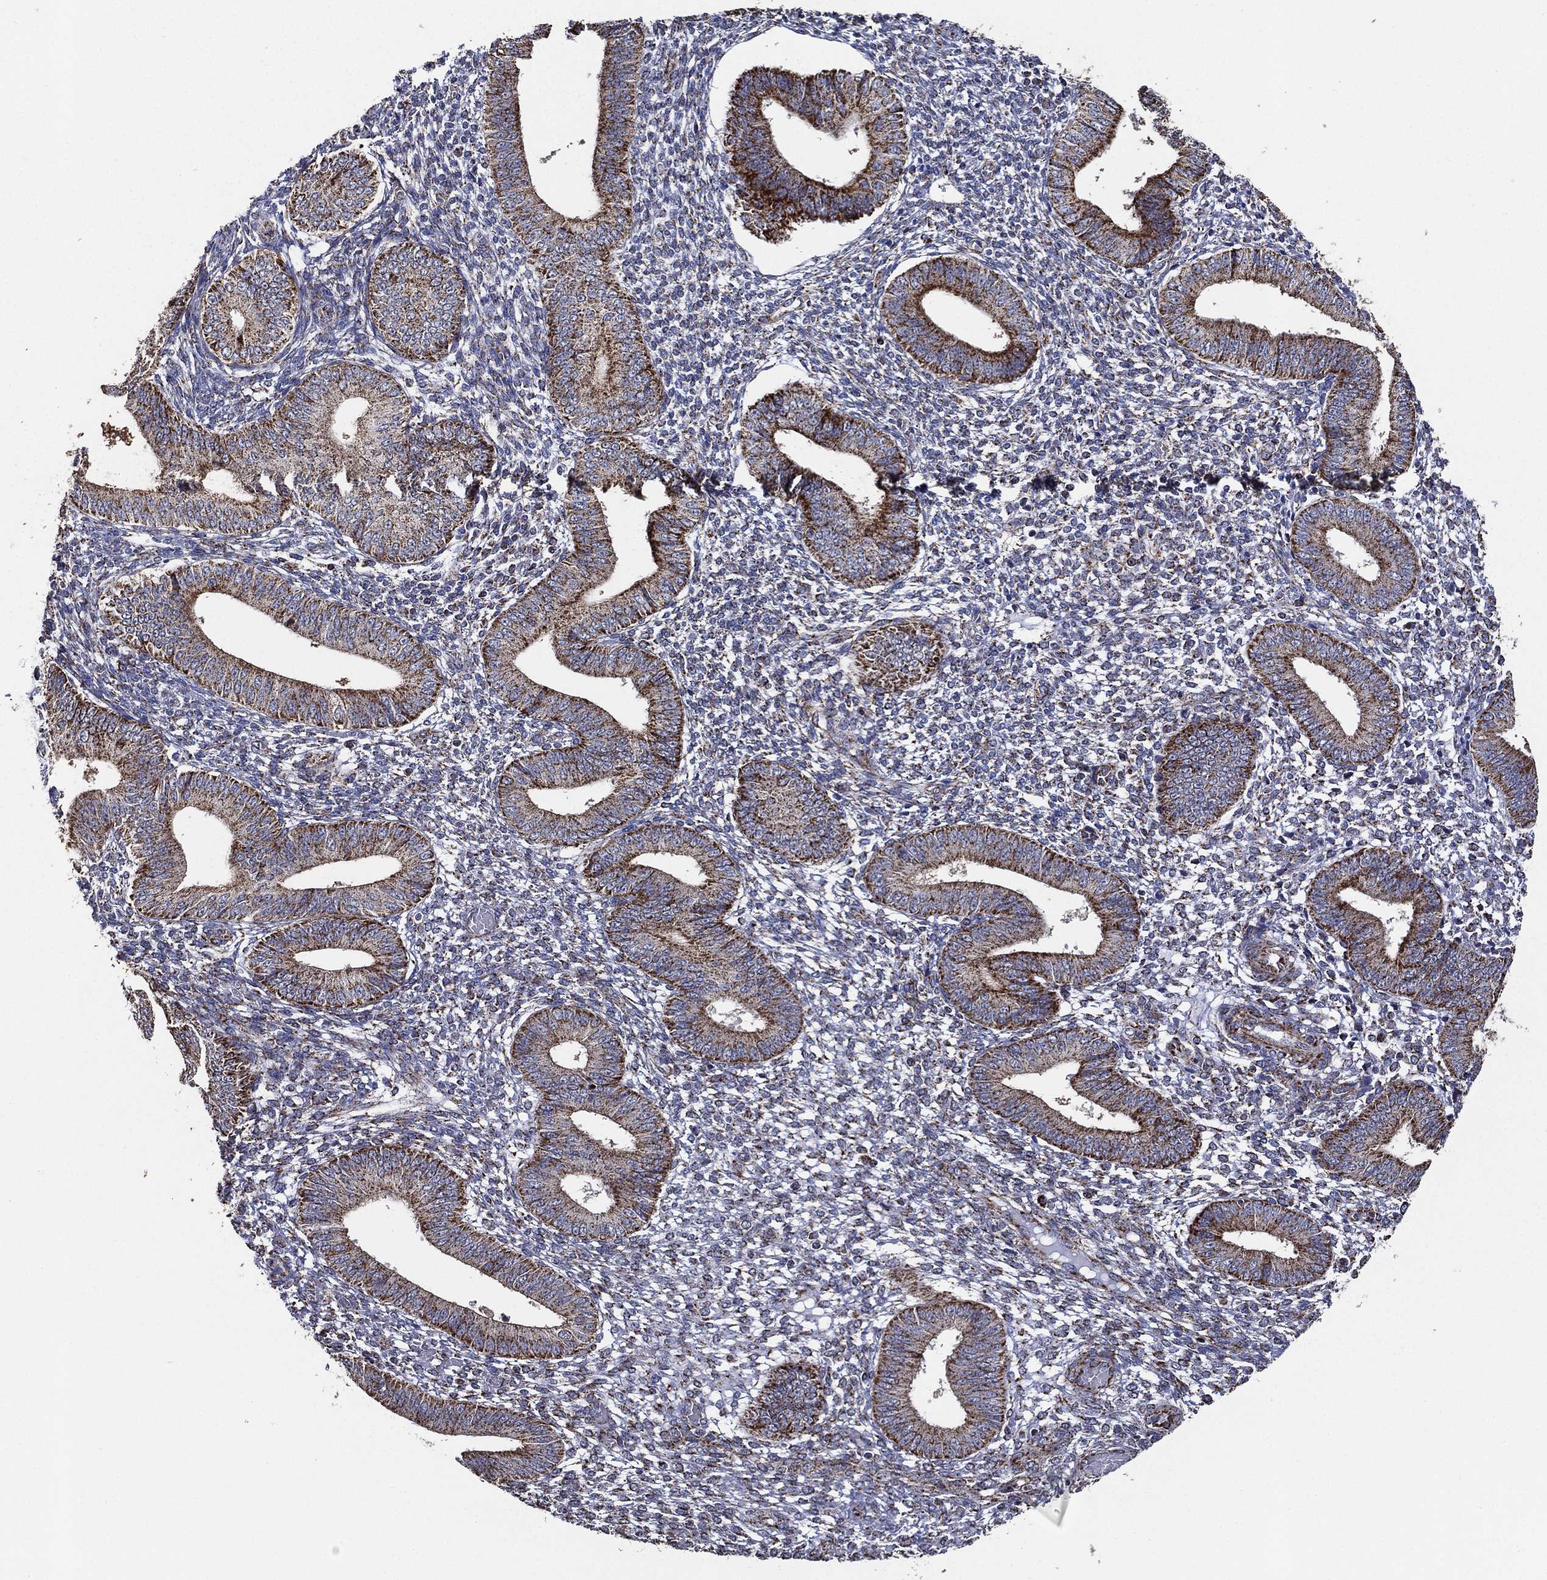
{"staining": {"intensity": "moderate", "quantity": "<25%", "location": "cytoplasmic/membranous"}, "tissue": "endometrium", "cell_type": "Cells in endometrial stroma", "image_type": "normal", "snomed": [{"axis": "morphology", "description": "Normal tissue, NOS"}, {"axis": "topography", "description": "Endometrium"}], "caption": "Protein staining of unremarkable endometrium shows moderate cytoplasmic/membranous staining in about <25% of cells in endometrial stroma.", "gene": "NDUFAB1", "patient": {"sex": "female", "age": 42}}